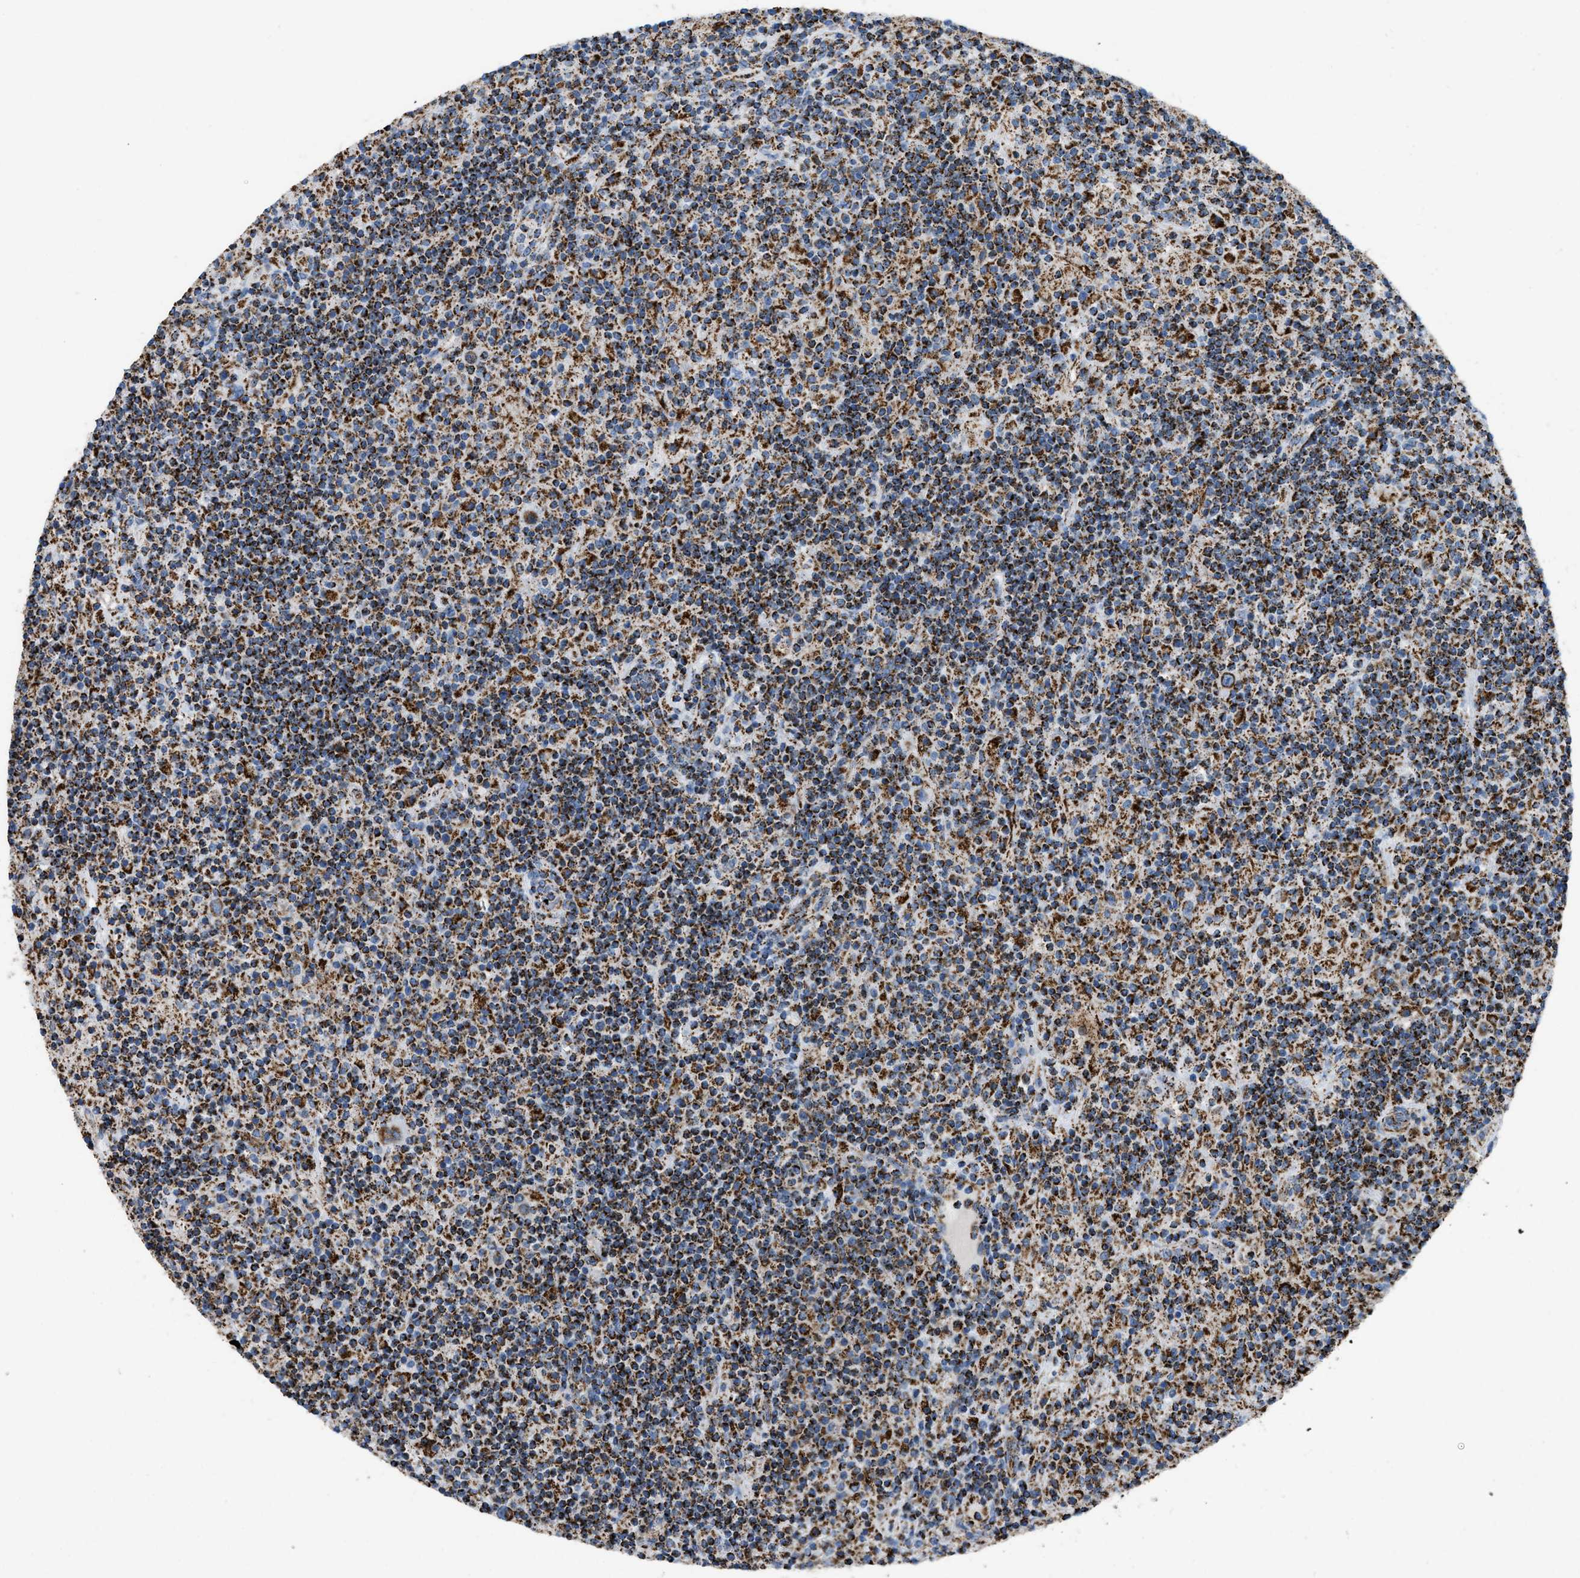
{"staining": {"intensity": "strong", "quantity": ">75%", "location": "cytoplasmic/membranous"}, "tissue": "lymphoma", "cell_type": "Tumor cells", "image_type": "cancer", "snomed": [{"axis": "morphology", "description": "Hodgkin's disease, NOS"}, {"axis": "topography", "description": "Lymph node"}], "caption": "Lymphoma was stained to show a protein in brown. There is high levels of strong cytoplasmic/membranous expression in about >75% of tumor cells.", "gene": "ETFB", "patient": {"sex": "male", "age": 70}}